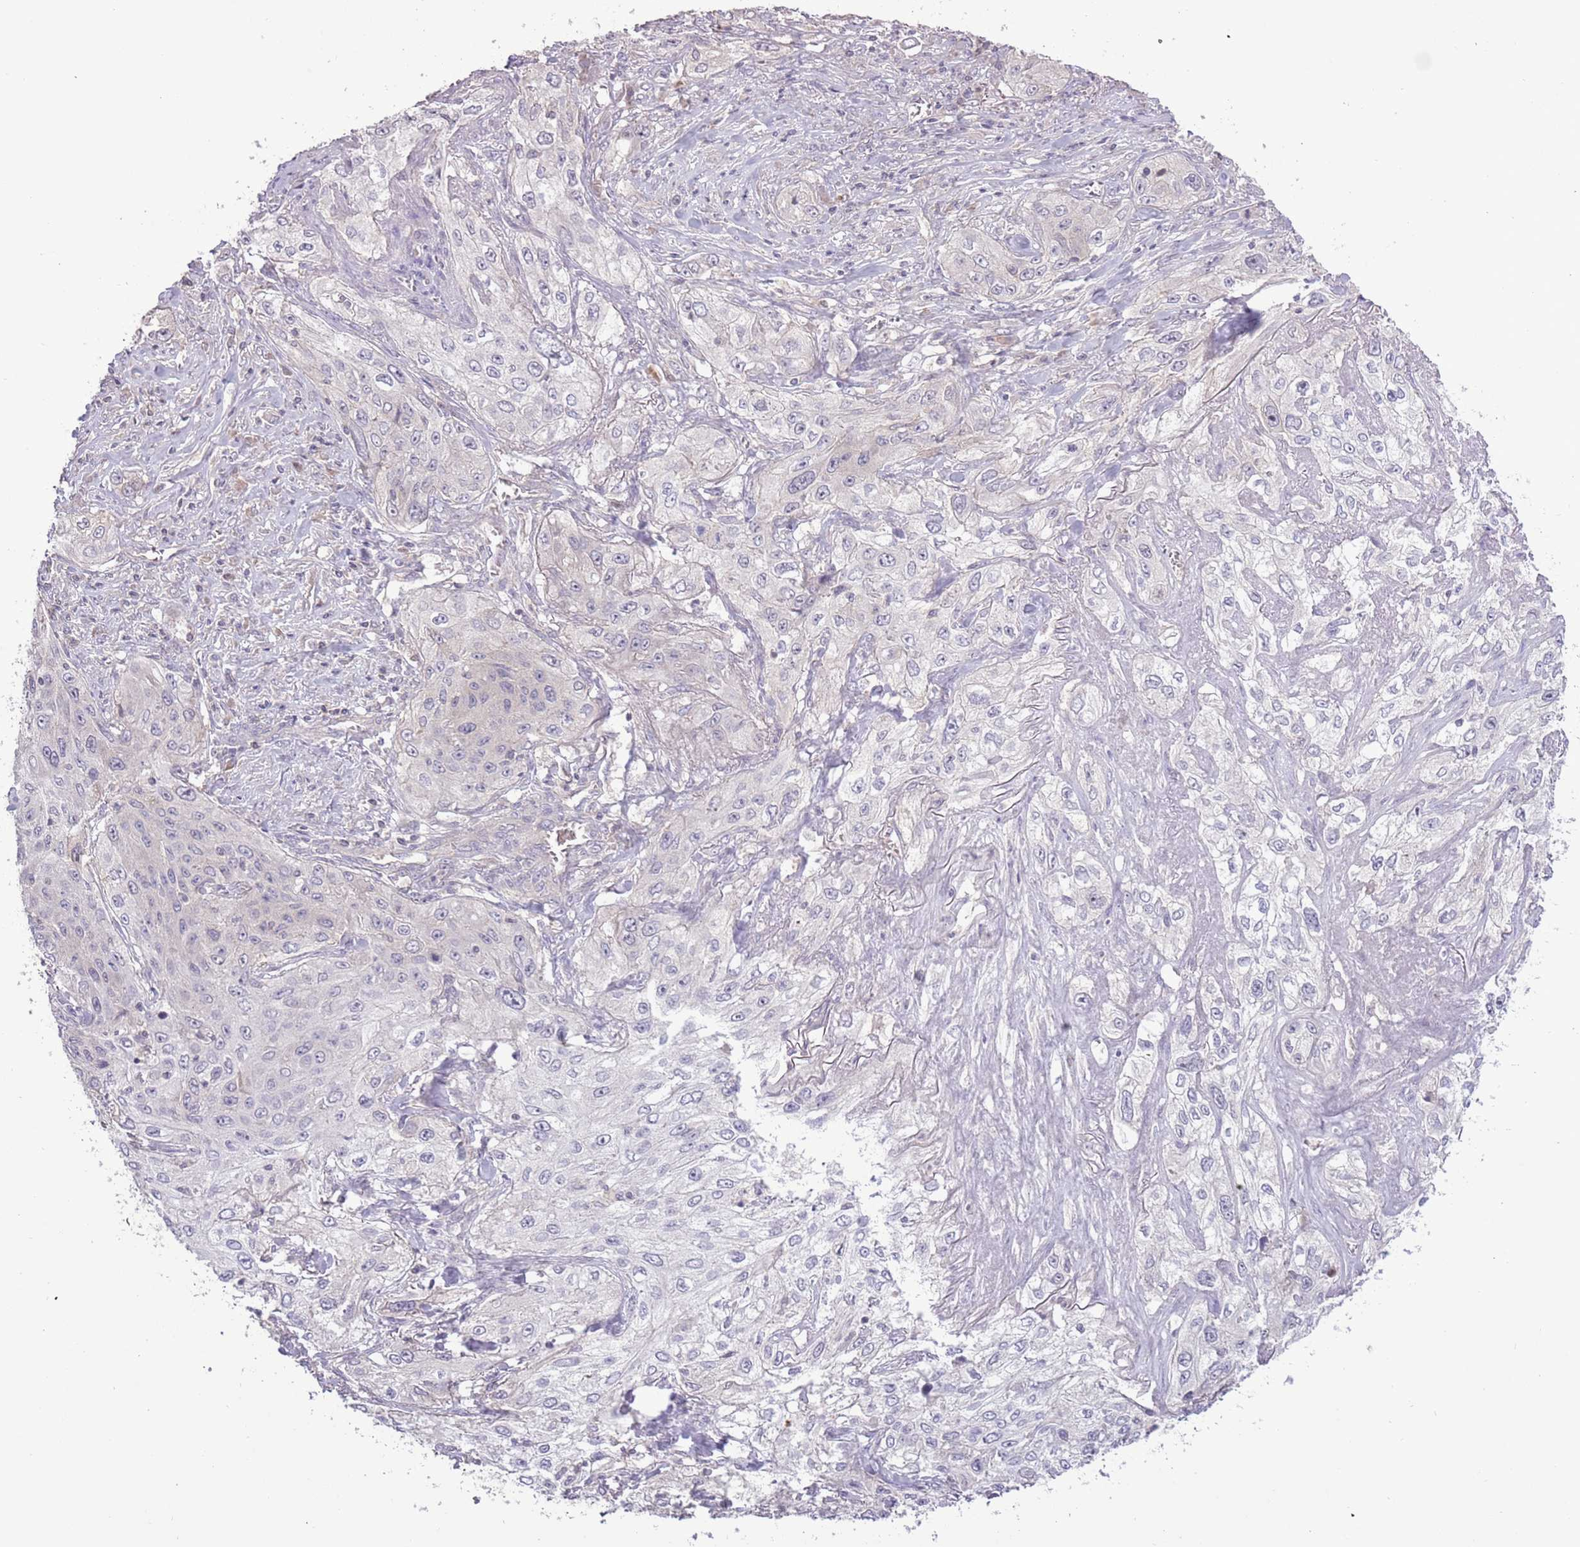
{"staining": {"intensity": "negative", "quantity": "none", "location": "none"}, "tissue": "lung cancer", "cell_type": "Tumor cells", "image_type": "cancer", "snomed": [{"axis": "morphology", "description": "Squamous cell carcinoma, NOS"}, {"axis": "topography", "description": "Lung"}], "caption": "There is no significant expression in tumor cells of squamous cell carcinoma (lung).", "gene": "SHROOM3", "patient": {"sex": "female", "age": 69}}